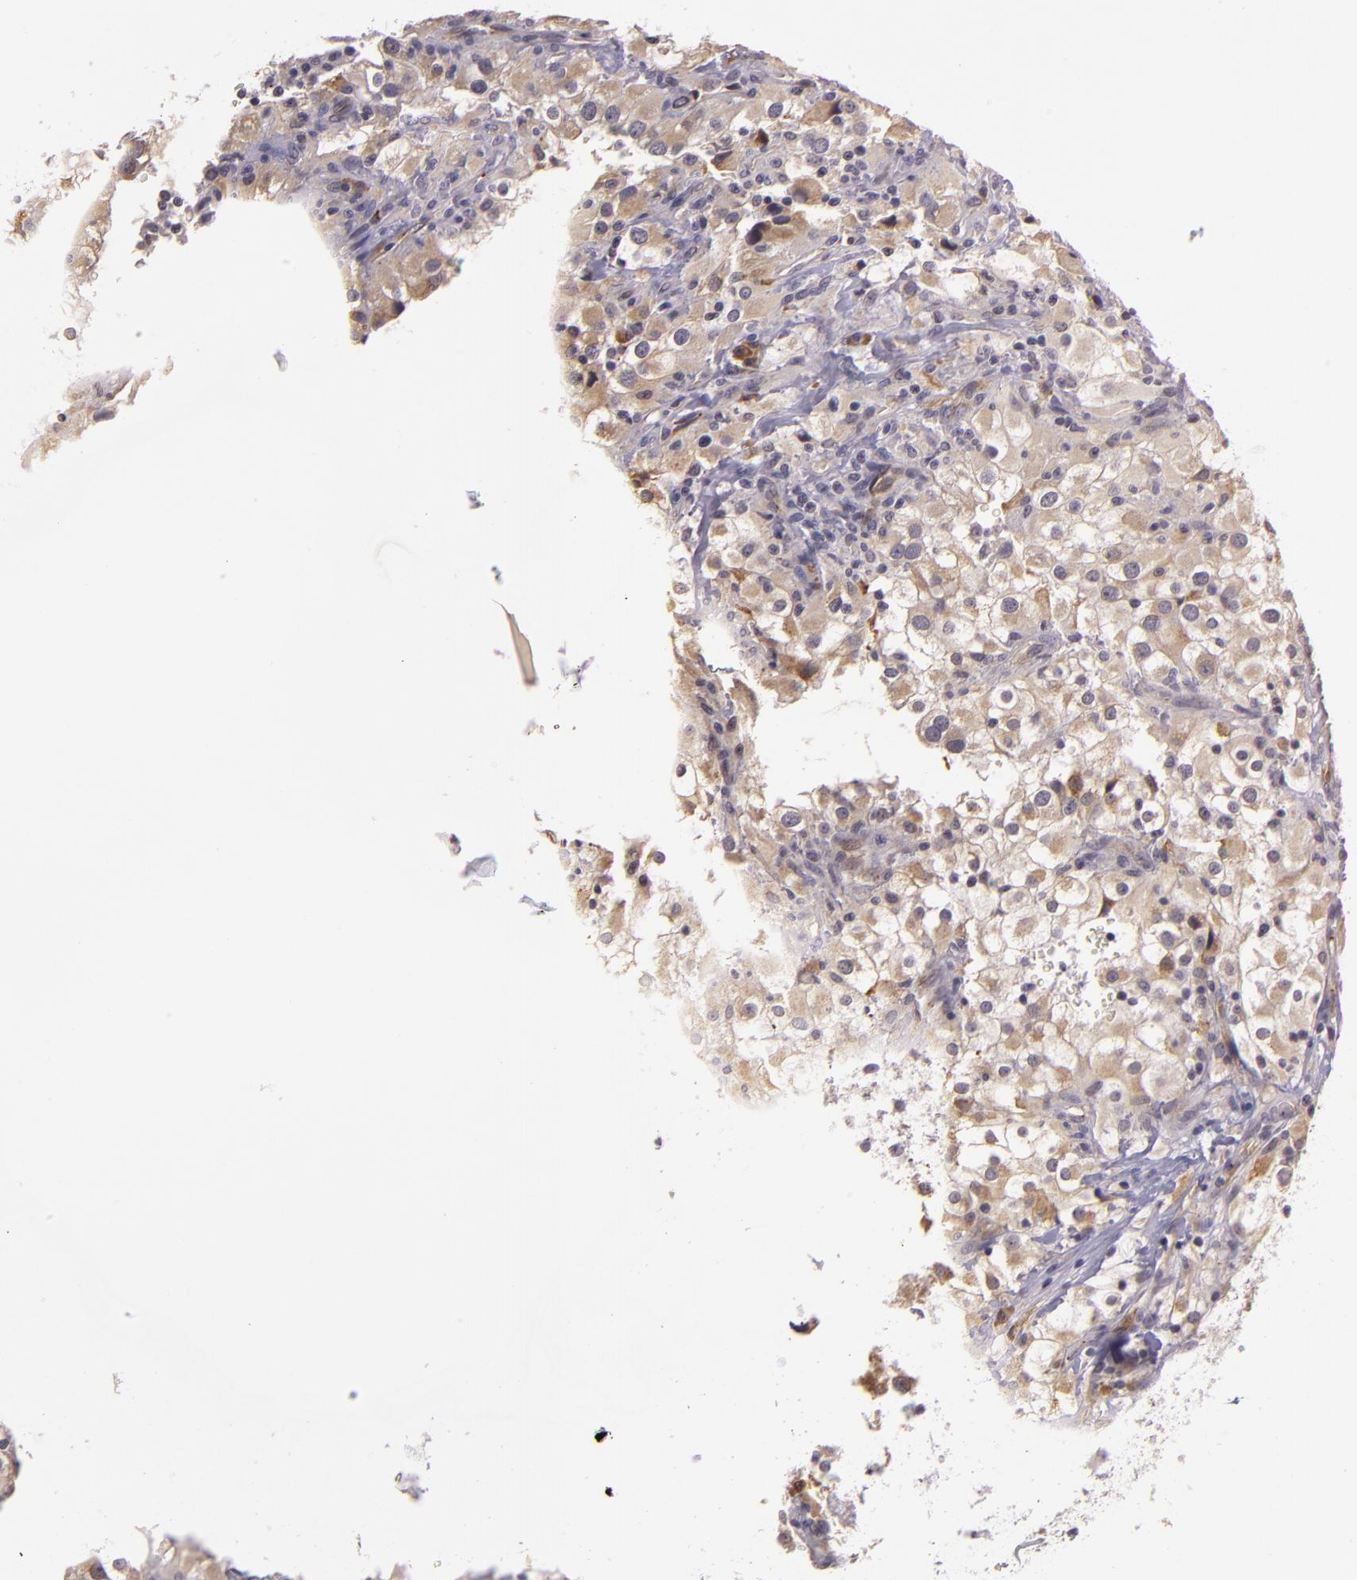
{"staining": {"intensity": "weak", "quantity": "25%-75%", "location": "cytoplasmic/membranous"}, "tissue": "renal cancer", "cell_type": "Tumor cells", "image_type": "cancer", "snomed": [{"axis": "morphology", "description": "Adenocarcinoma, NOS"}, {"axis": "topography", "description": "Kidney"}], "caption": "IHC staining of renal adenocarcinoma, which displays low levels of weak cytoplasmic/membranous expression in about 25%-75% of tumor cells indicating weak cytoplasmic/membranous protein expression. The staining was performed using DAB (3,3'-diaminobenzidine) (brown) for protein detection and nuclei were counterstained in hematoxylin (blue).", "gene": "SYTL4", "patient": {"sex": "female", "age": 52}}